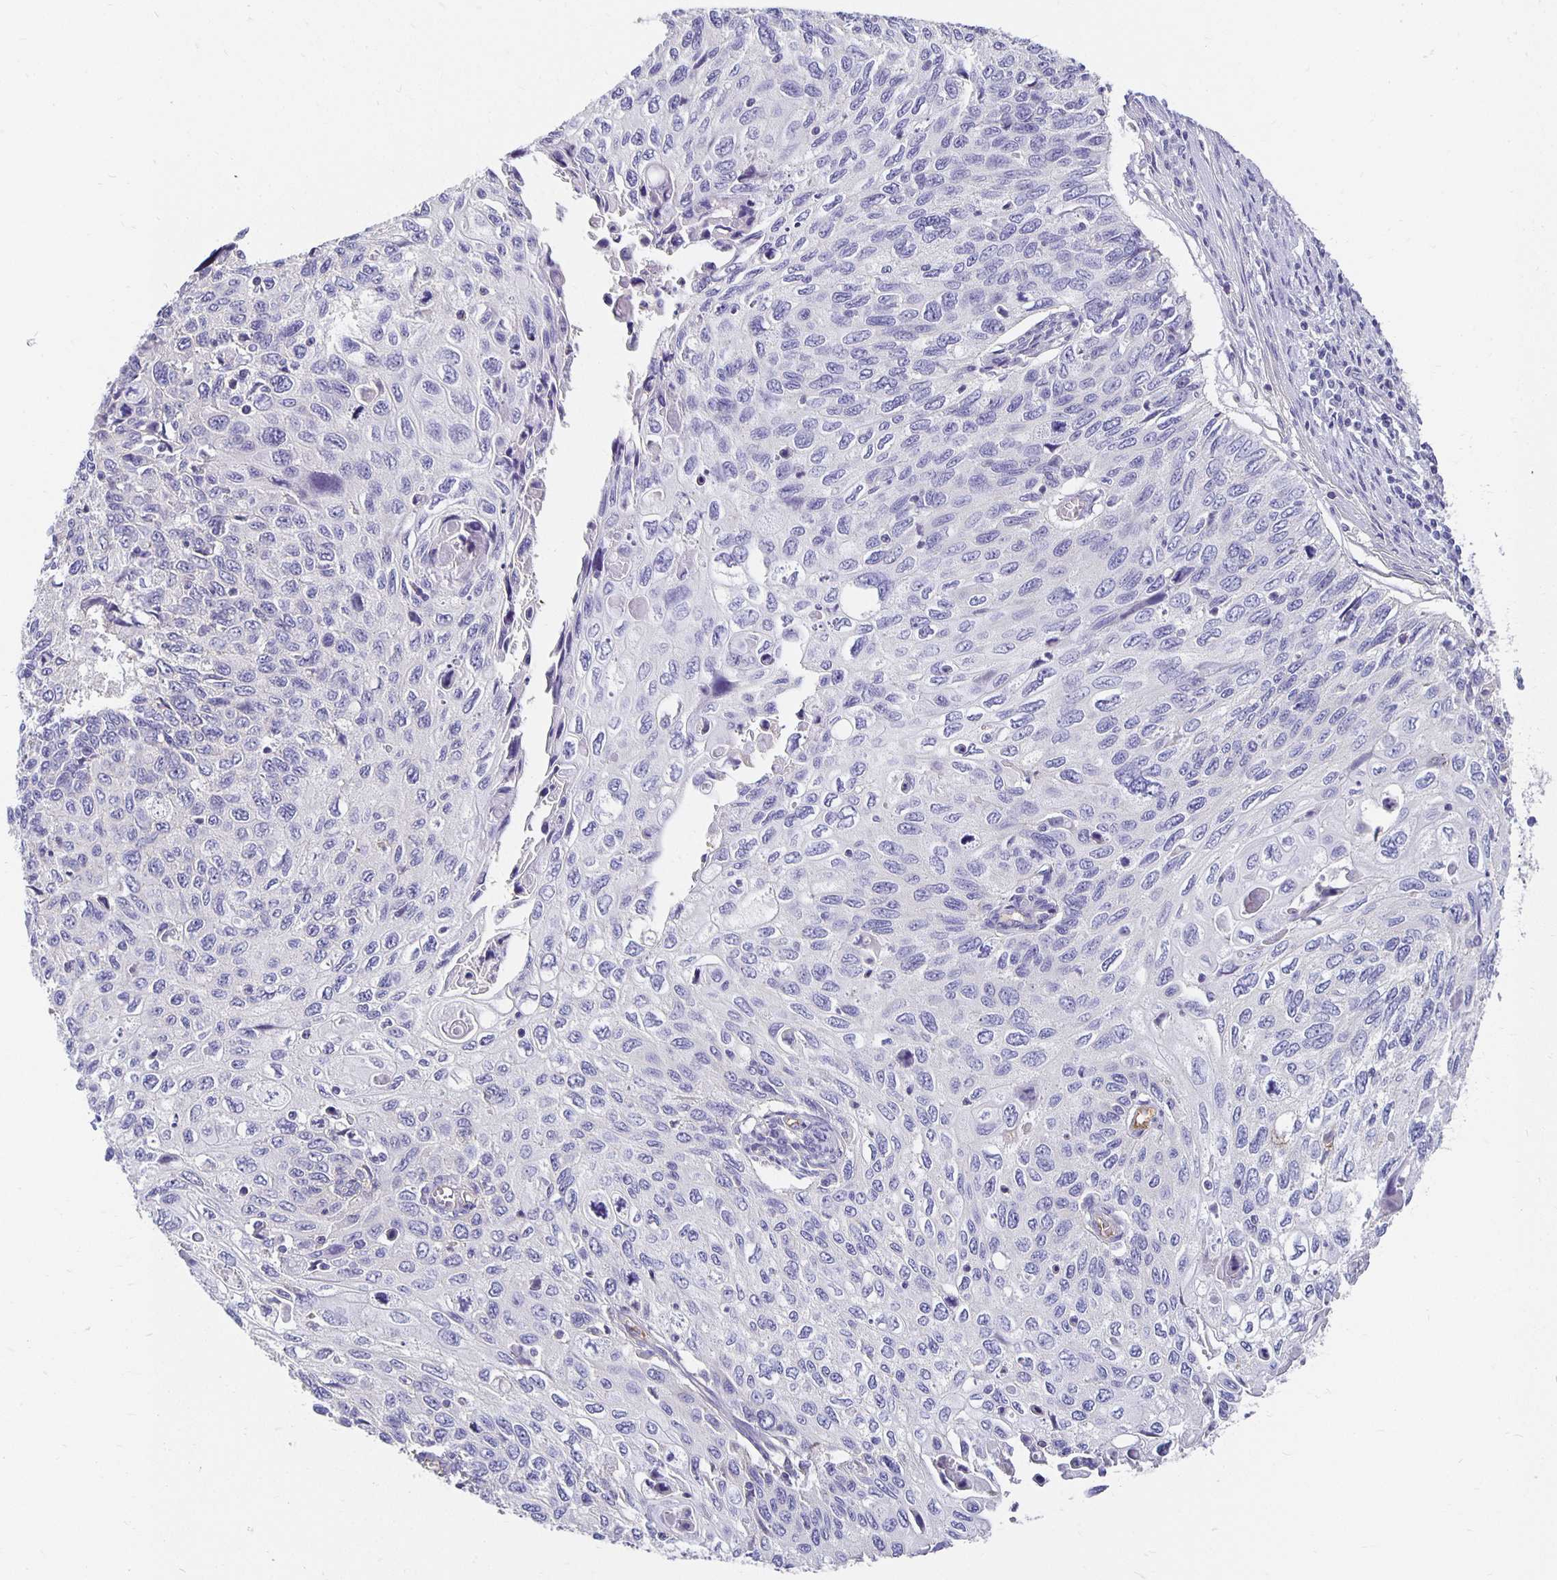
{"staining": {"intensity": "negative", "quantity": "none", "location": "none"}, "tissue": "cervical cancer", "cell_type": "Tumor cells", "image_type": "cancer", "snomed": [{"axis": "morphology", "description": "Squamous cell carcinoma, NOS"}, {"axis": "topography", "description": "Cervix"}], "caption": "This is a micrograph of IHC staining of squamous cell carcinoma (cervical), which shows no positivity in tumor cells. (Brightfield microscopy of DAB (3,3'-diaminobenzidine) immunohistochemistry (IHC) at high magnification).", "gene": "APOB", "patient": {"sex": "female", "age": 70}}